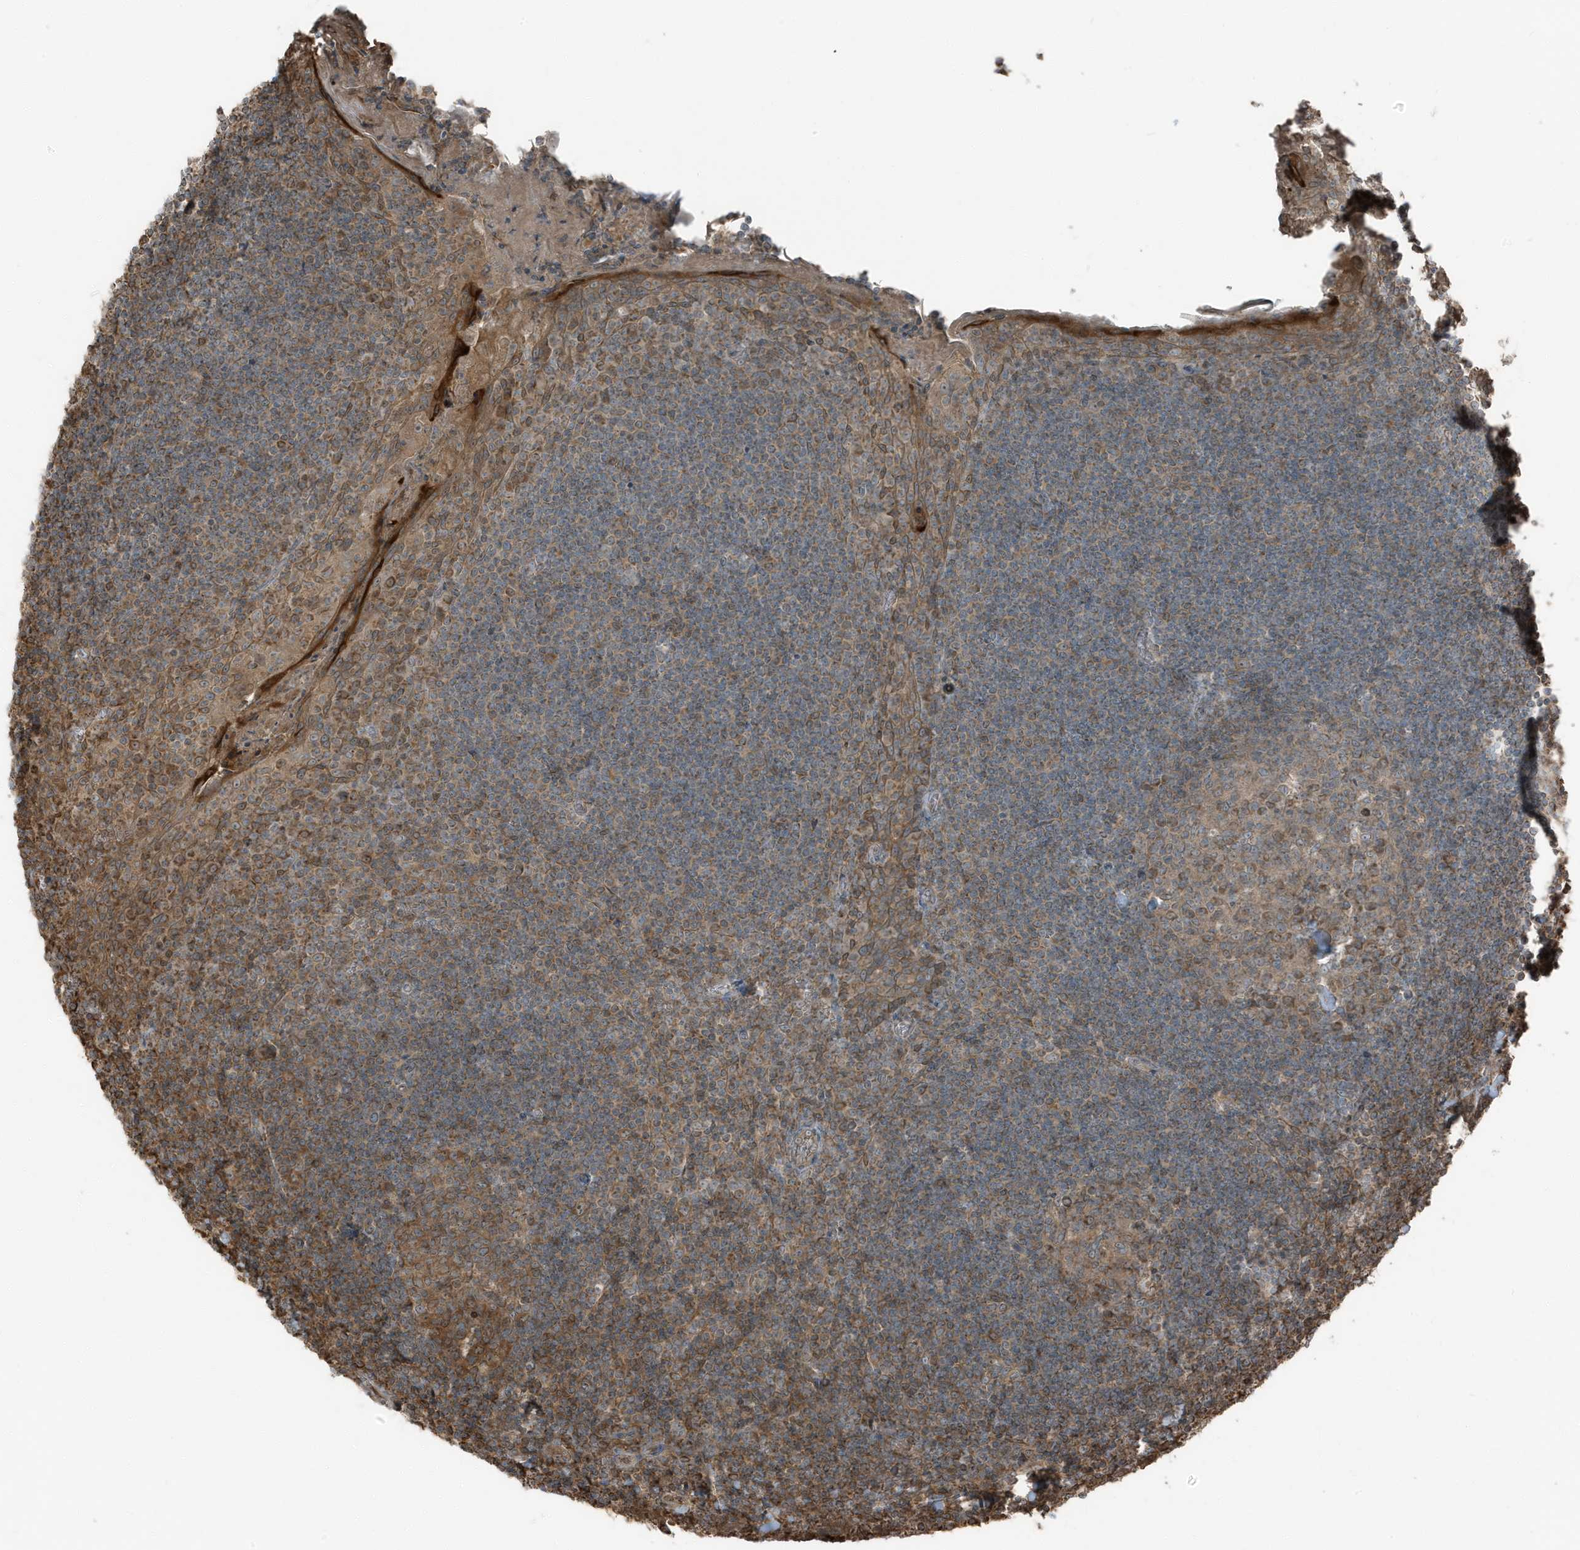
{"staining": {"intensity": "moderate", "quantity": "25%-75%", "location": "cytoplasmic/membranous"}, "tissue": "tonsil", "cell_type": "Germinal center cells", "image_type": "normal", "snomed": [{"axis": "morphology", "description": "Normal tissue, NOS"}, {"axis": "topography", "description": "Tonsil"}], "caption": "High-power microscopy captured an immunohistochemistry (IHC) image of benign tonsil, revealing moderate cytoplasmic/membranous staining in about 25%-75% of germinal center cells. (DAB (3,3'-diaminobenzidine) IHC with brightfield microscopy, high magnification).", "gene": "AZI2", "patient": {"sex": "male", "age": 27}}